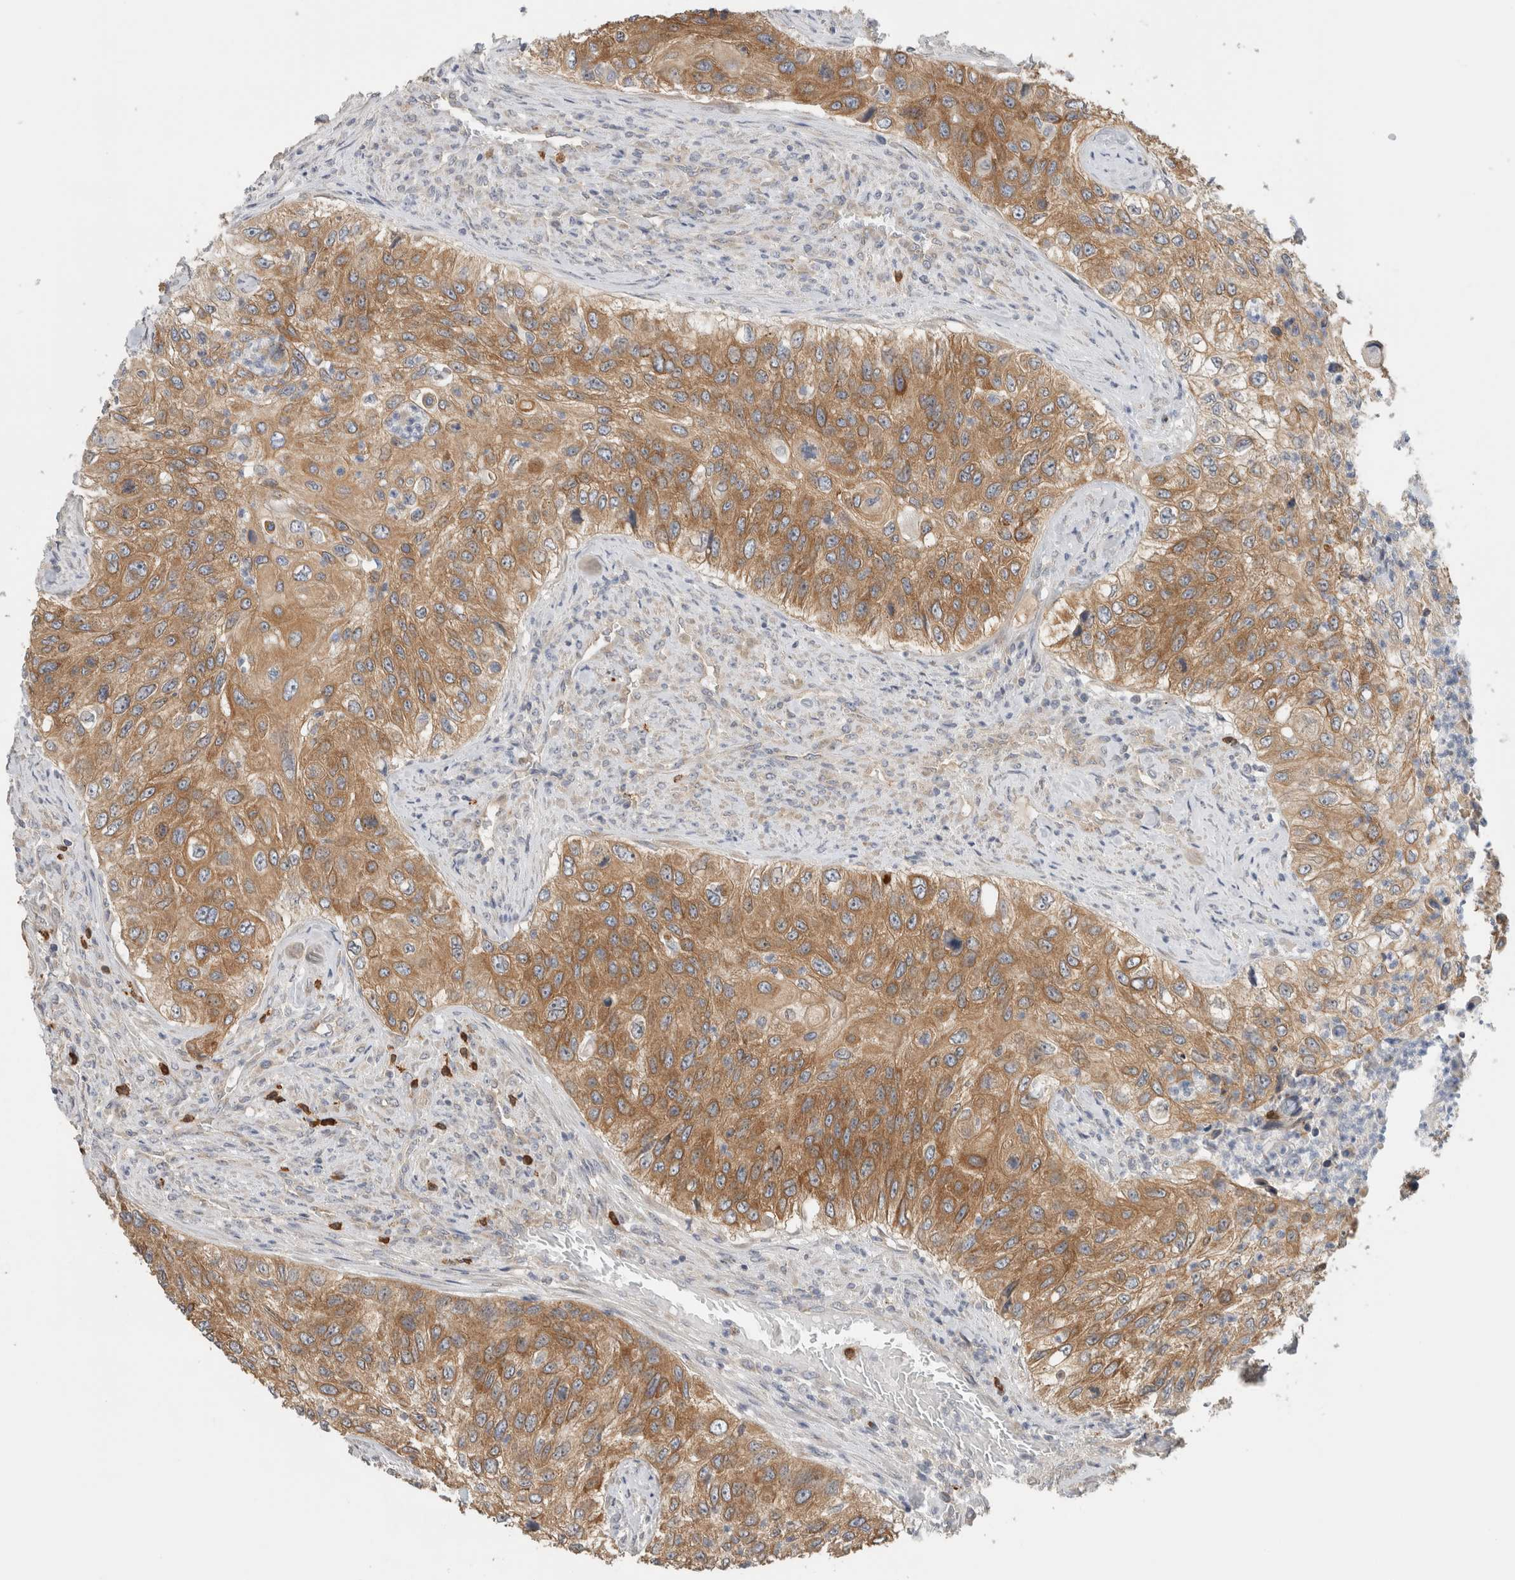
{"staining": {"intensity": "moderate", "quantity": ">75%", "location": "cytoplasmic/membranous"}, "tissue": "urothelial cancer", "cell_type": "Tumor cells", "image_type": "cancer", "snomed": [{"axis": "morphology", "description": "Urothelial carcinoma, High grade"}, {"axis": "topography", "description": "Urinary bladder"}], "caption": "The histopathology image demonstrates staining of urothelial cancer, revealing moderate cytoplasmic/membranous protein staining (brown color) within tumor cells. (brown staining indicates protein expression, while blue staining denotes nuclei).", "gene": "PUM1", "patient": {"sex": "female", "age": 60}}